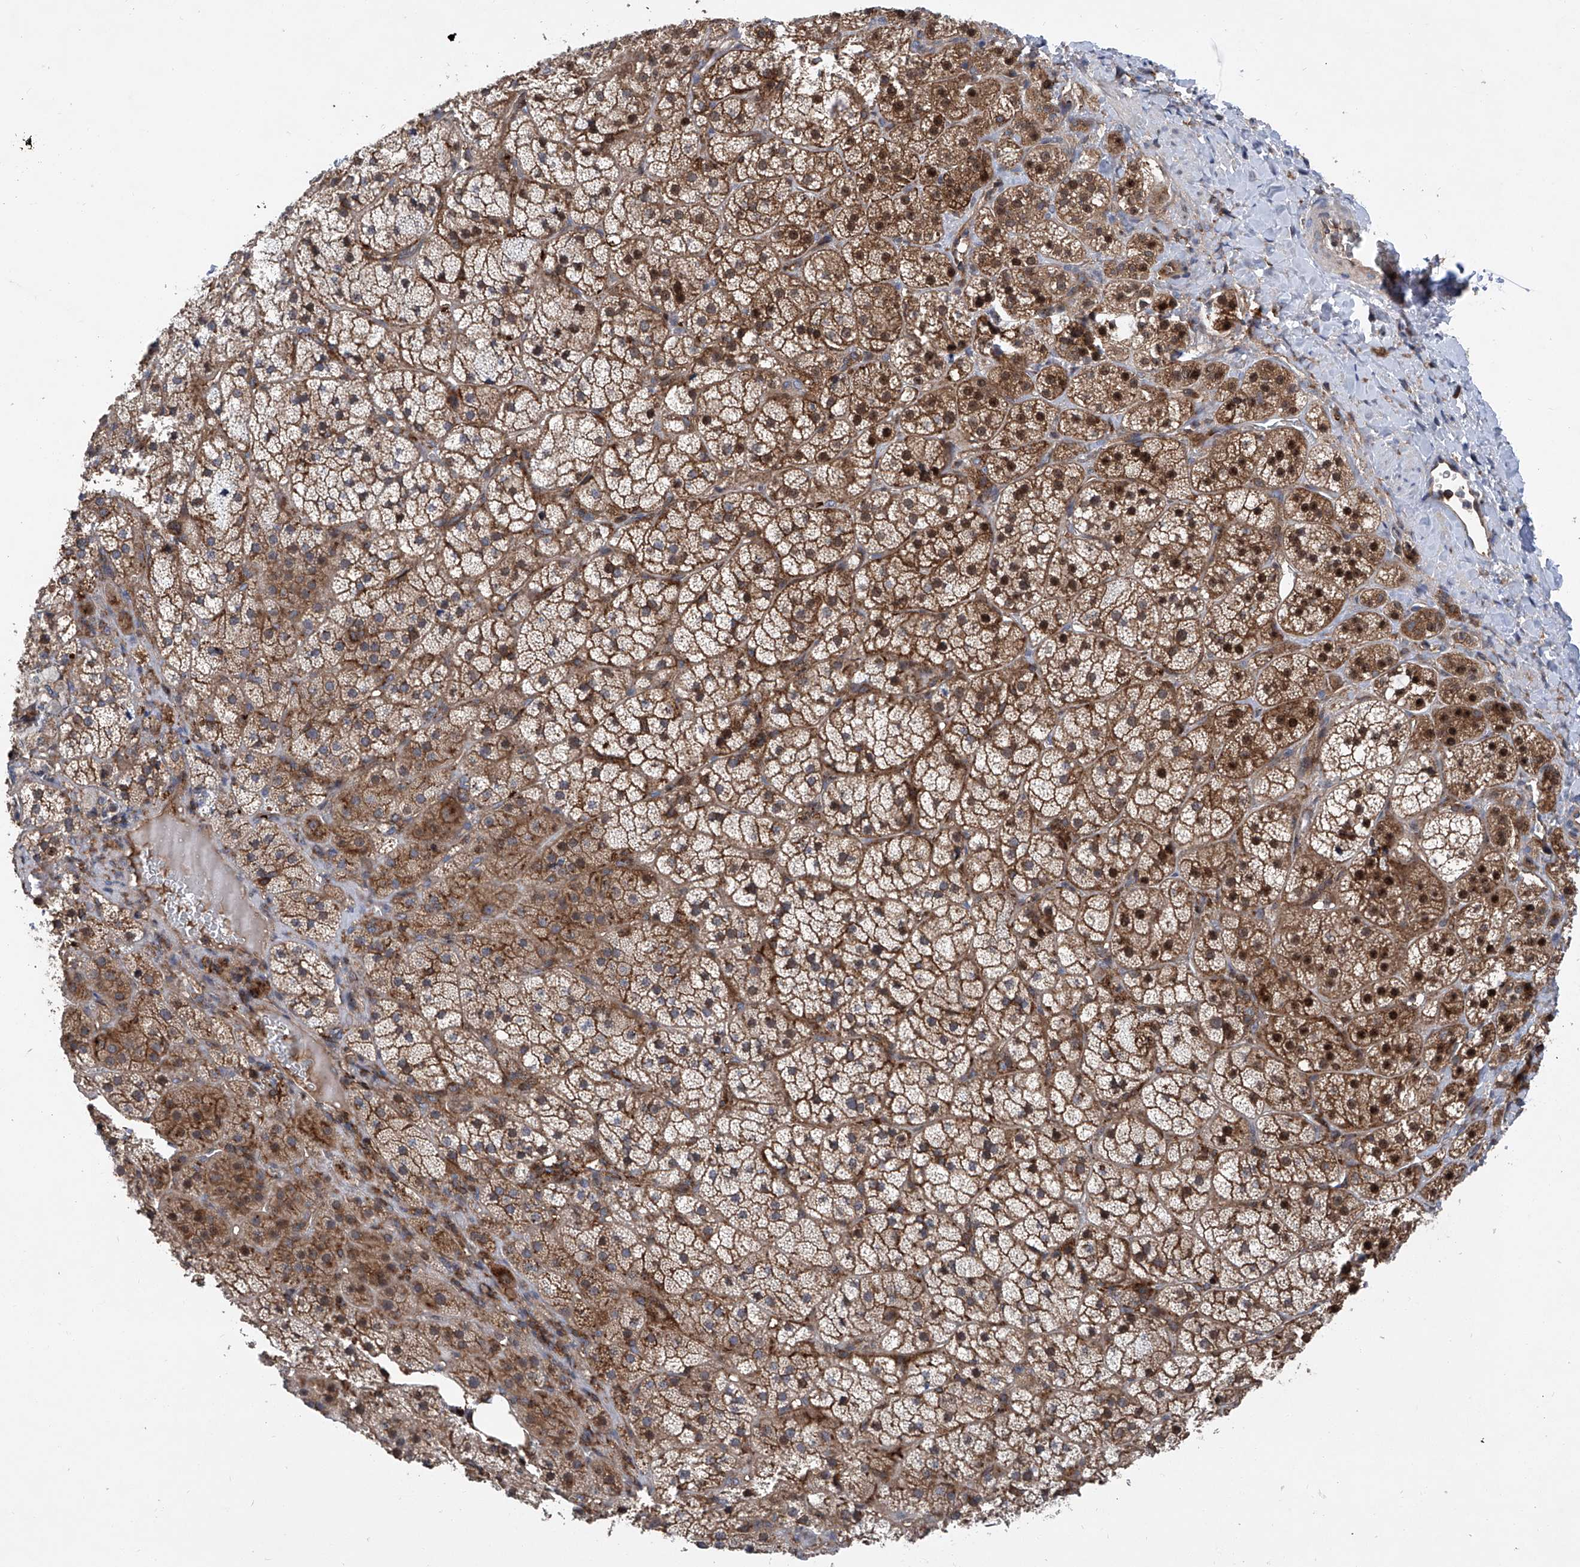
{"staining": {"intensity": "moderate", "quantity": ">75%", "location": "cytoplasmic/membranous,nuclear"}, "tissue": "adrenal gland", "cell_type": "Glandular cells", "image_type": "normal", "snomed": [{"axis": "morphology", "description": "Normal tissue, NOS"}, {"axis": "topography", "description": "Adrenal gland"}], "caption": "DAB immunohistochemical staining of normal adrenal gland displays moderate cytoplasmic/membranous,nuclear protein staining in about >75% of glandular cells.", "gene": "SMAP1", "patient": {"sex": "female", "age": 44}}